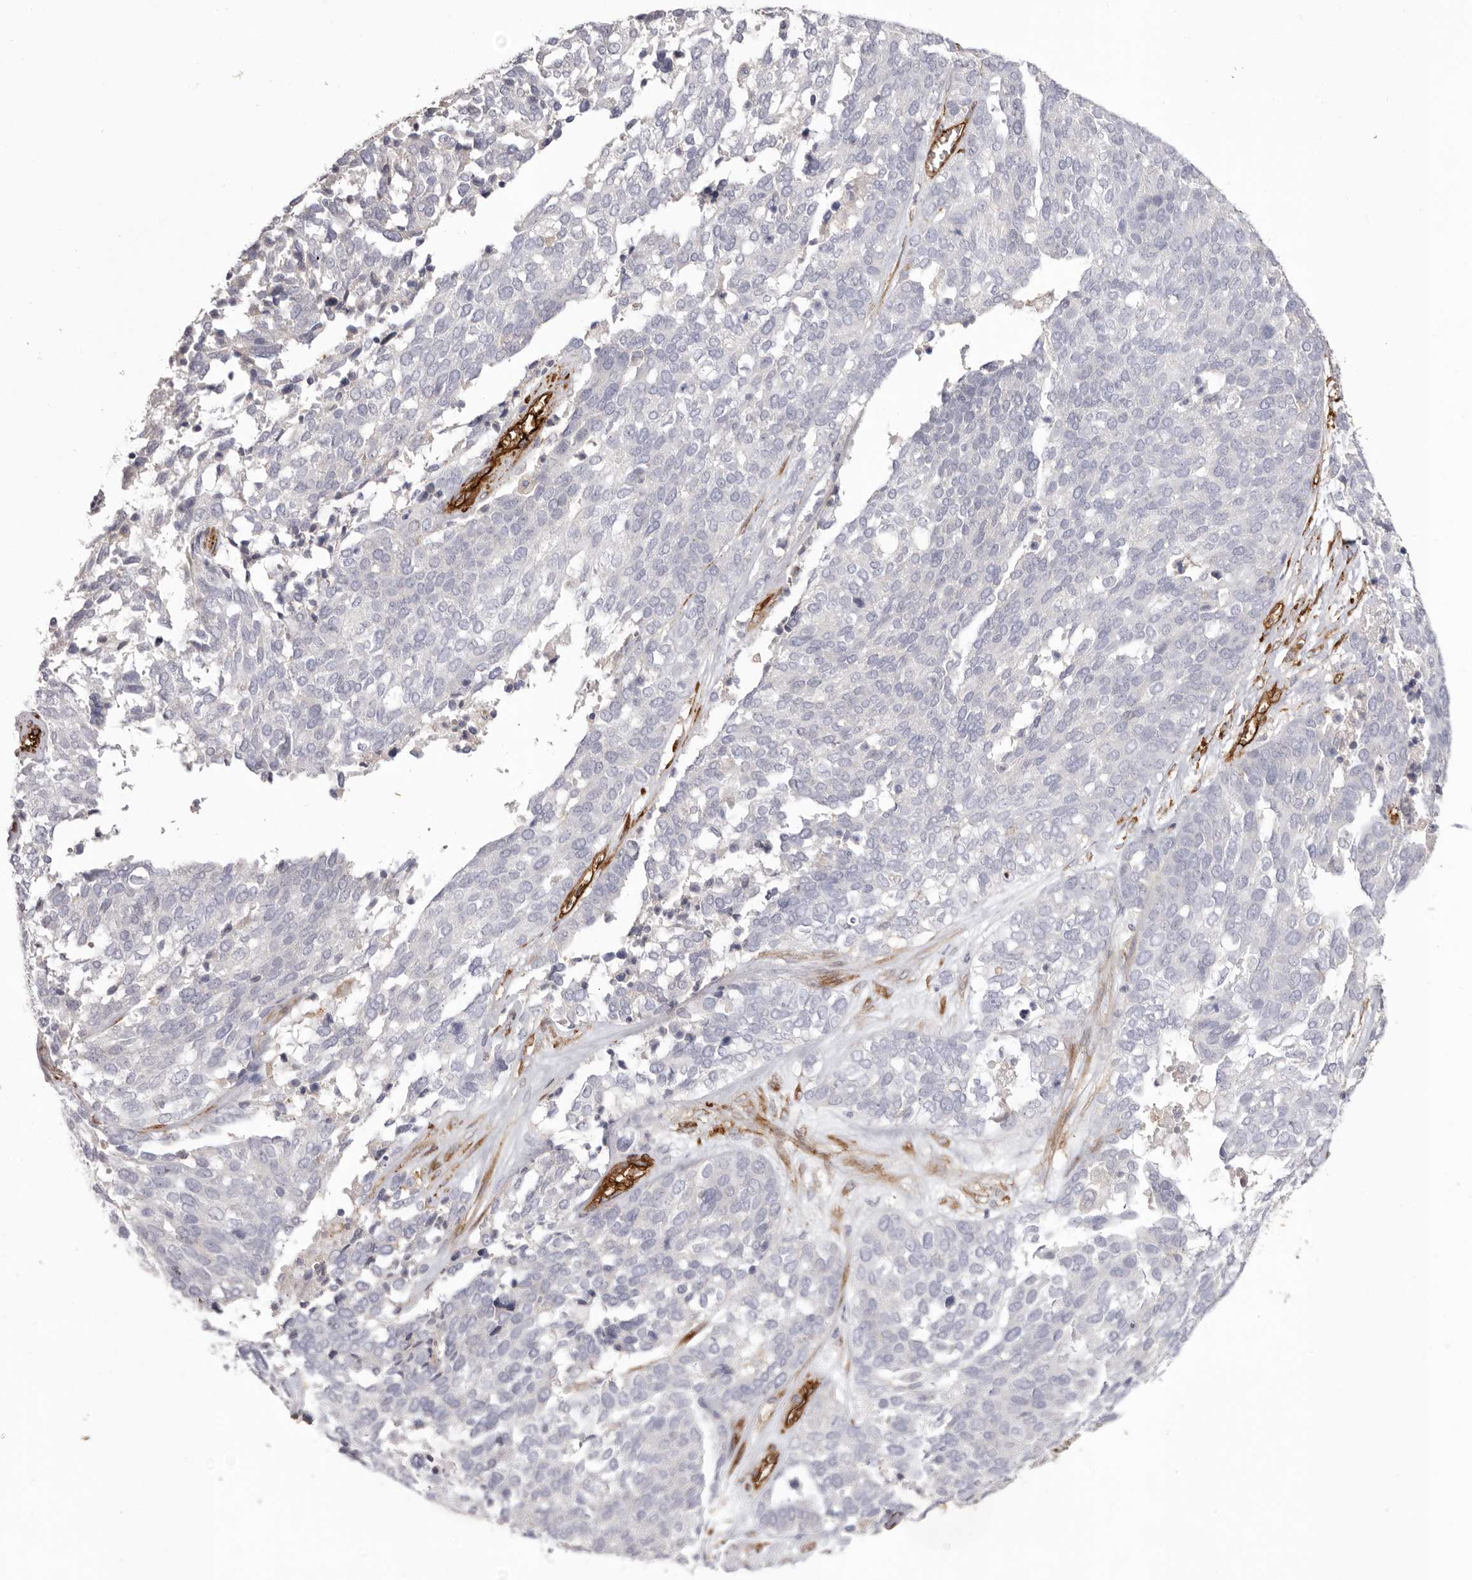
{"staining": {"intensity": "negative", "quantity": "none", "location": "none"}, "tissue": "ovarian cancer", "cell_type": "Tumor cells", "image_type": "cancer", "snomed": [{"axis": "morphology", "description": "Cystadenocarcinoma, serous, NOS"}, {"axis": "topography", "description": "Ovary"}], "caption": "Immunohistochemical staining of serous cystadenocarcinoma (ovarian) reveals no significant positivity in tumor cells. The staining was performed using DAB (3,3'-diaminobenzidine) to visualize the protein expression in brown, while the nuclei were stained in blue with hematoxylin (Magnification: 20x).", "gene": "LRRC66", "patient": {"sex": "female", "age": 44}}